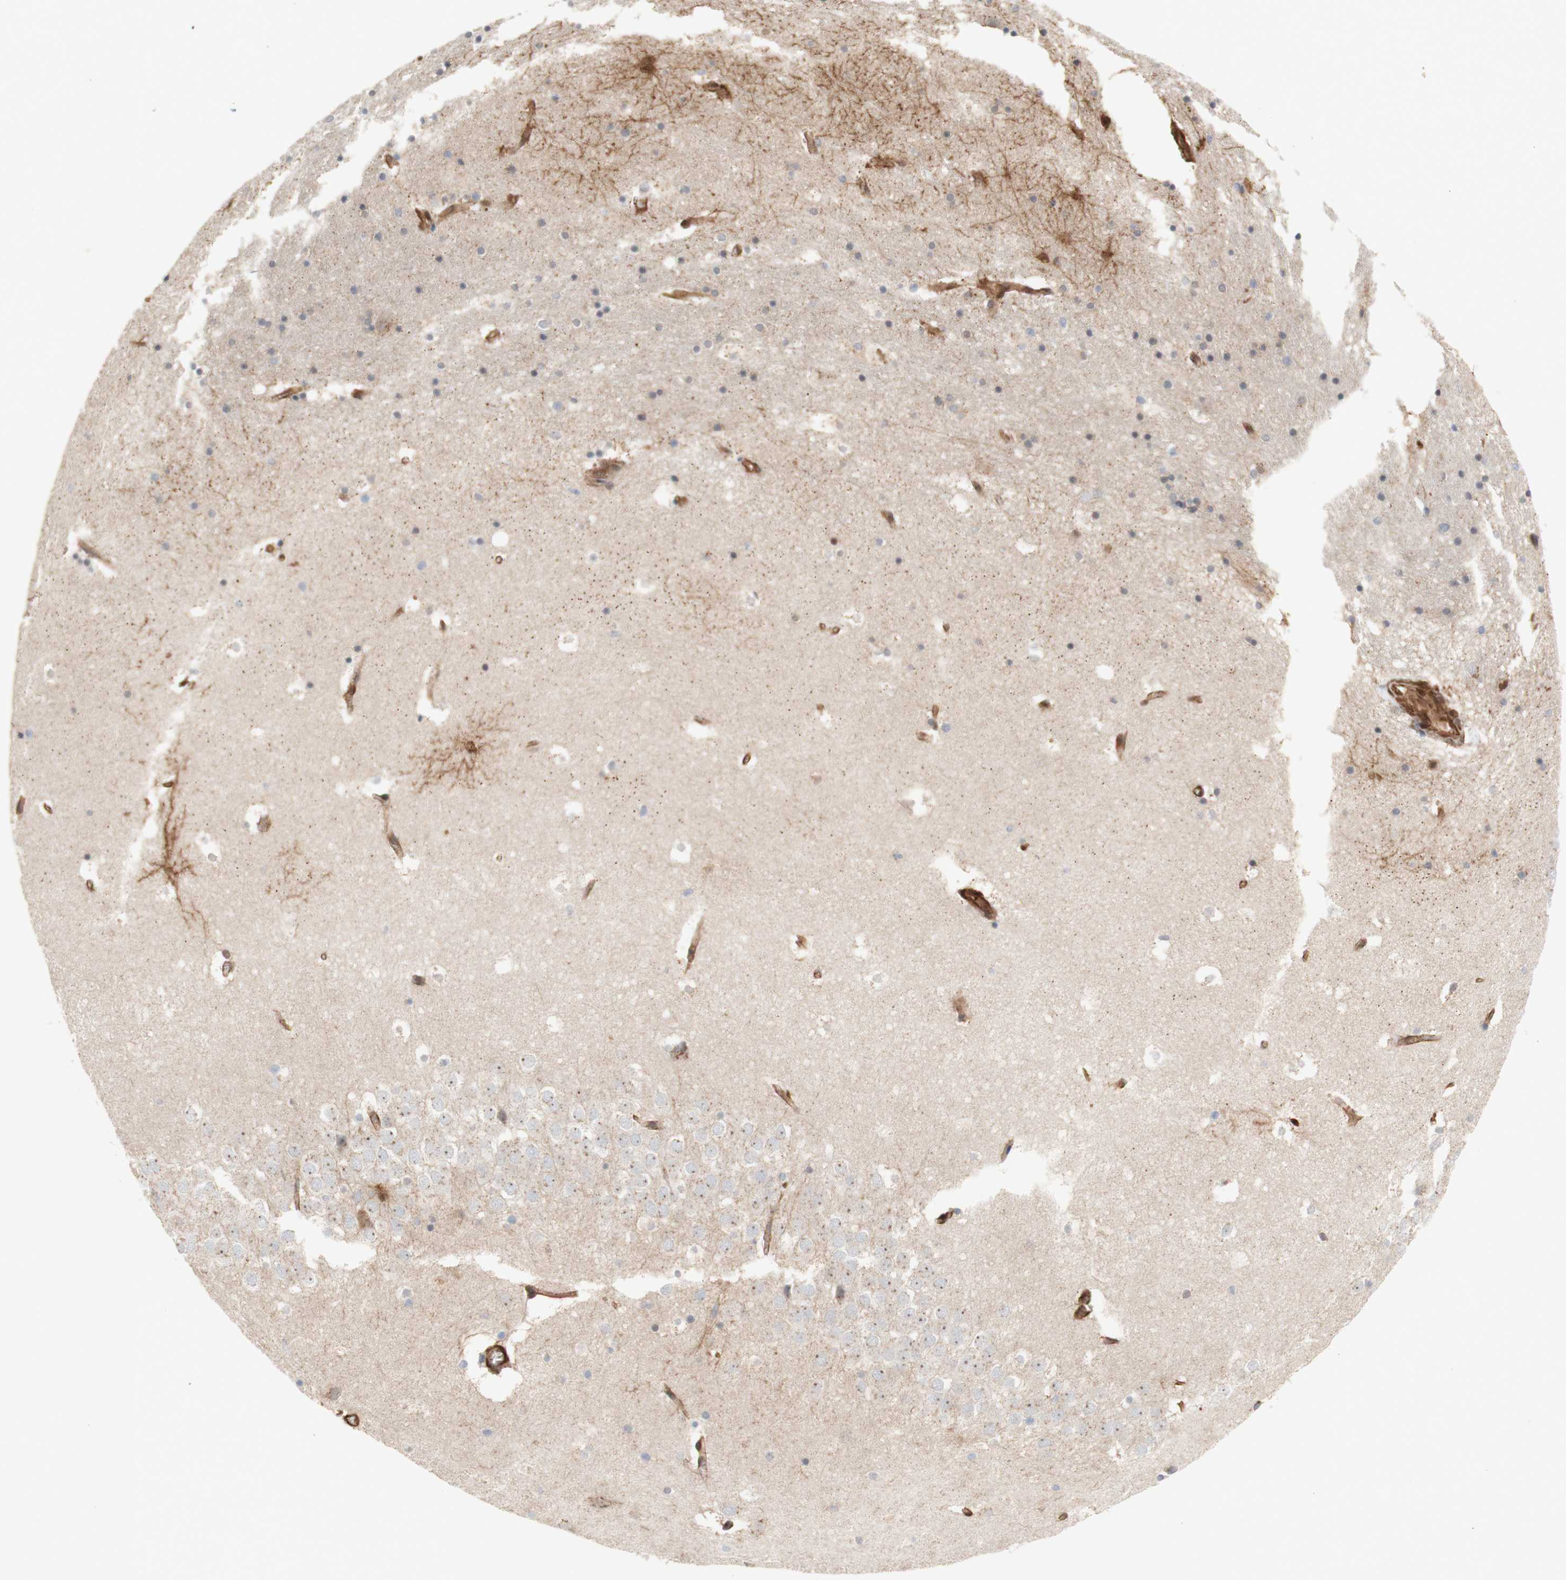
{"staining": {"intensity": "negative", "quantity": "none", "location": "none"}, "tissue": "hippocampus", "cell_type": "Glial cells", "image_type": "normal", "snomed": [{"axis": "morphology", "description": "Normal tissue, NOS"}, {"axis": "topography", "description": "Hippocampus"}], "caption": "Immunohistochemistry (IHC) of normal human hippocampus reveals no expression in glial cells.", "gene": "CNN3", "patient": {"sex": "male", "age": 45}}